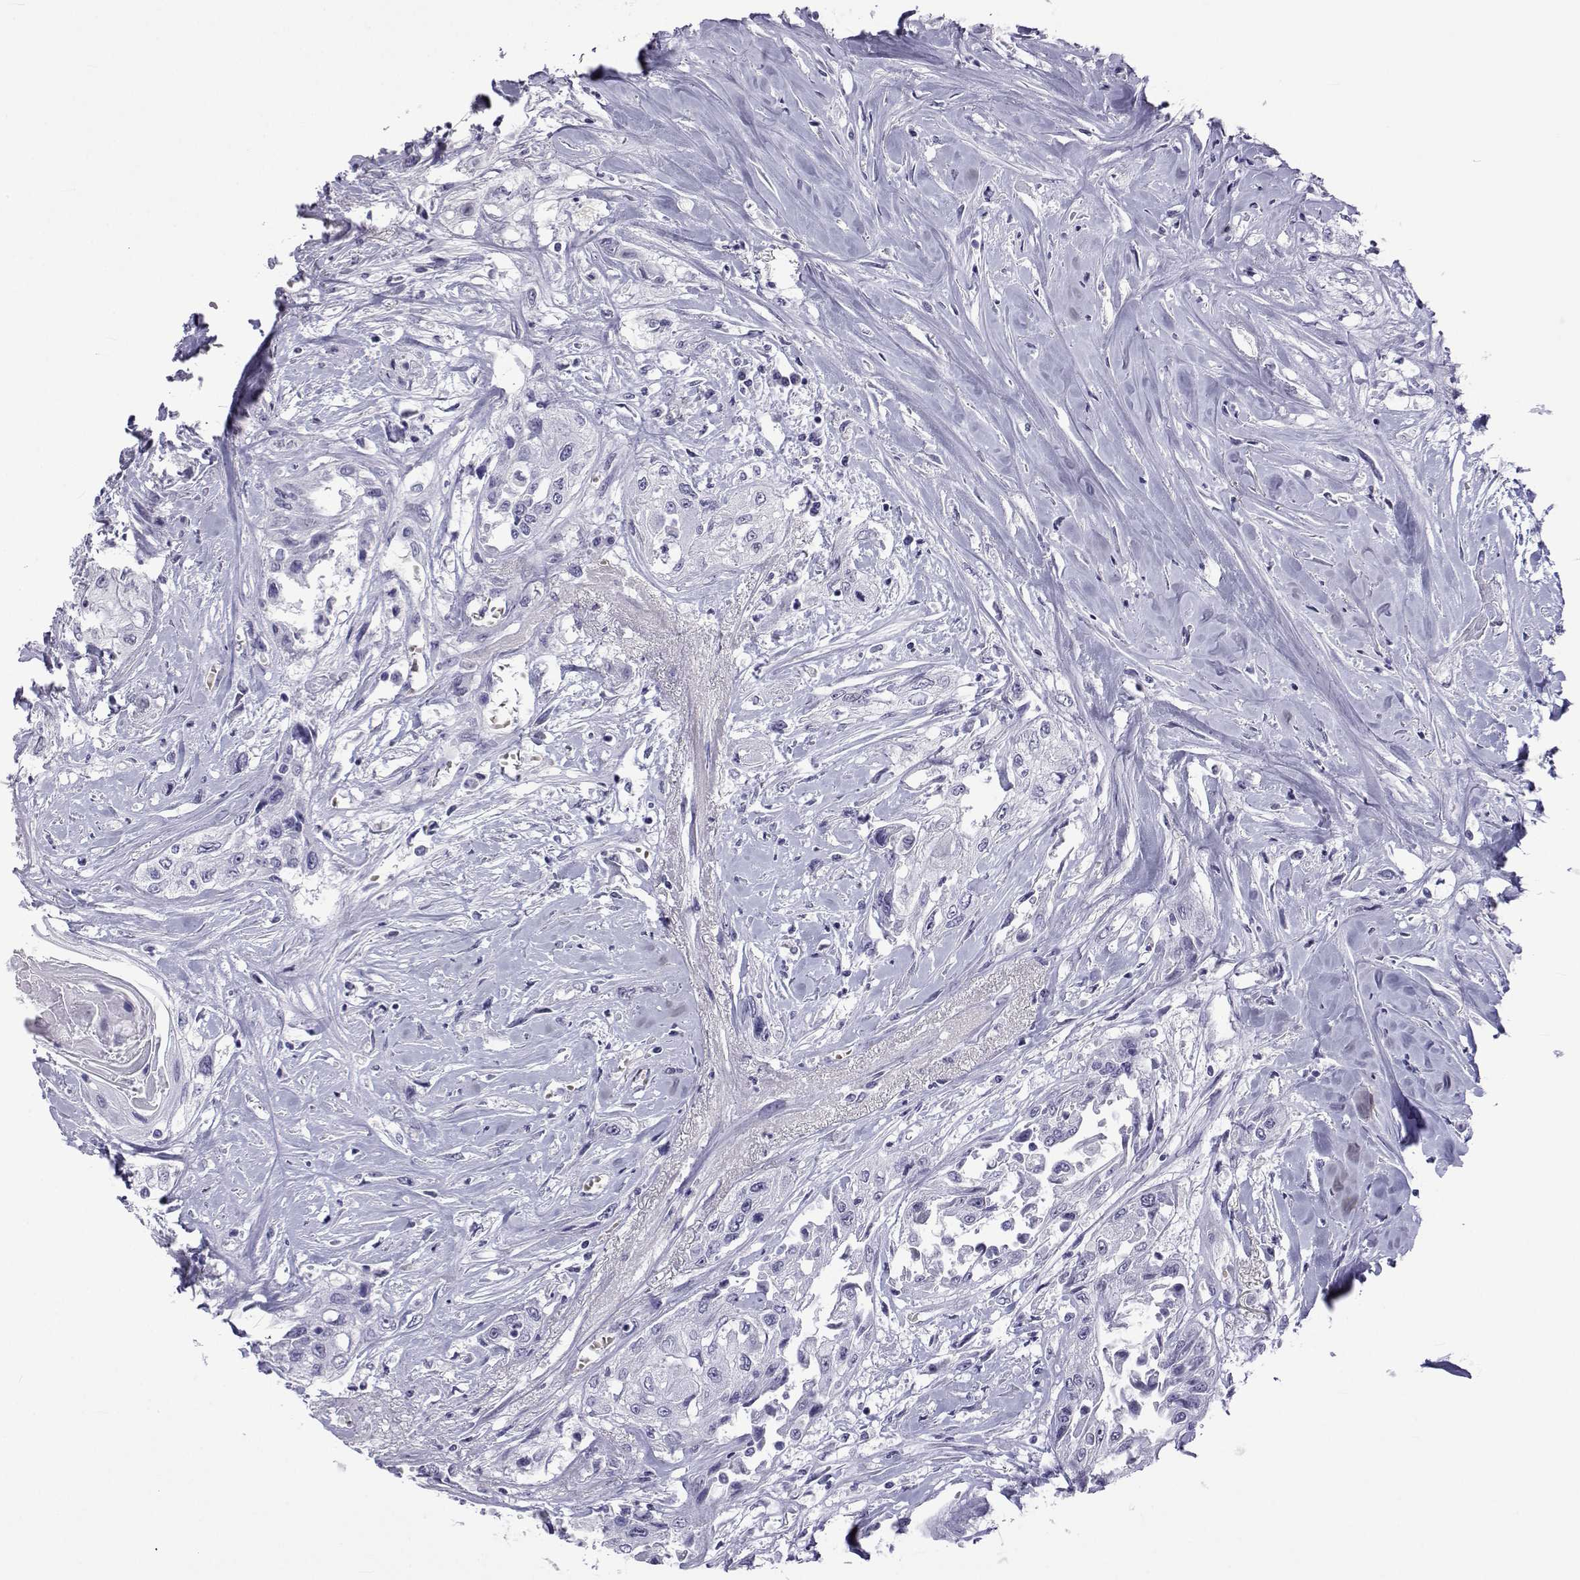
{"staining": {"intensity": "negative", "quantity": "none", "location": "none"}, "tissue": "head and neck cancer", "cell_type": "Tumor cells", "image_type": "cancer", "snomed": [{"axis": "morphology", "description": "Normal tissue, NOS"}, {"axis": "morphology", "description": "Squamous cell carcinoma, NOS"}, {"axis": "topography", "description": "Oral tissue"}, {"axis": "topography", "description": "Peripheral nerve tissue"}, {"axis": "topography", "description": "Head-Neck"}], "caption": "The photomicrograph demonstrates no significant expression in tumor cells of head and neck cancer (squamous cell carcinoma).", "gene": "ACTL7A", "patient": {"sex": "female", "age": 59}}